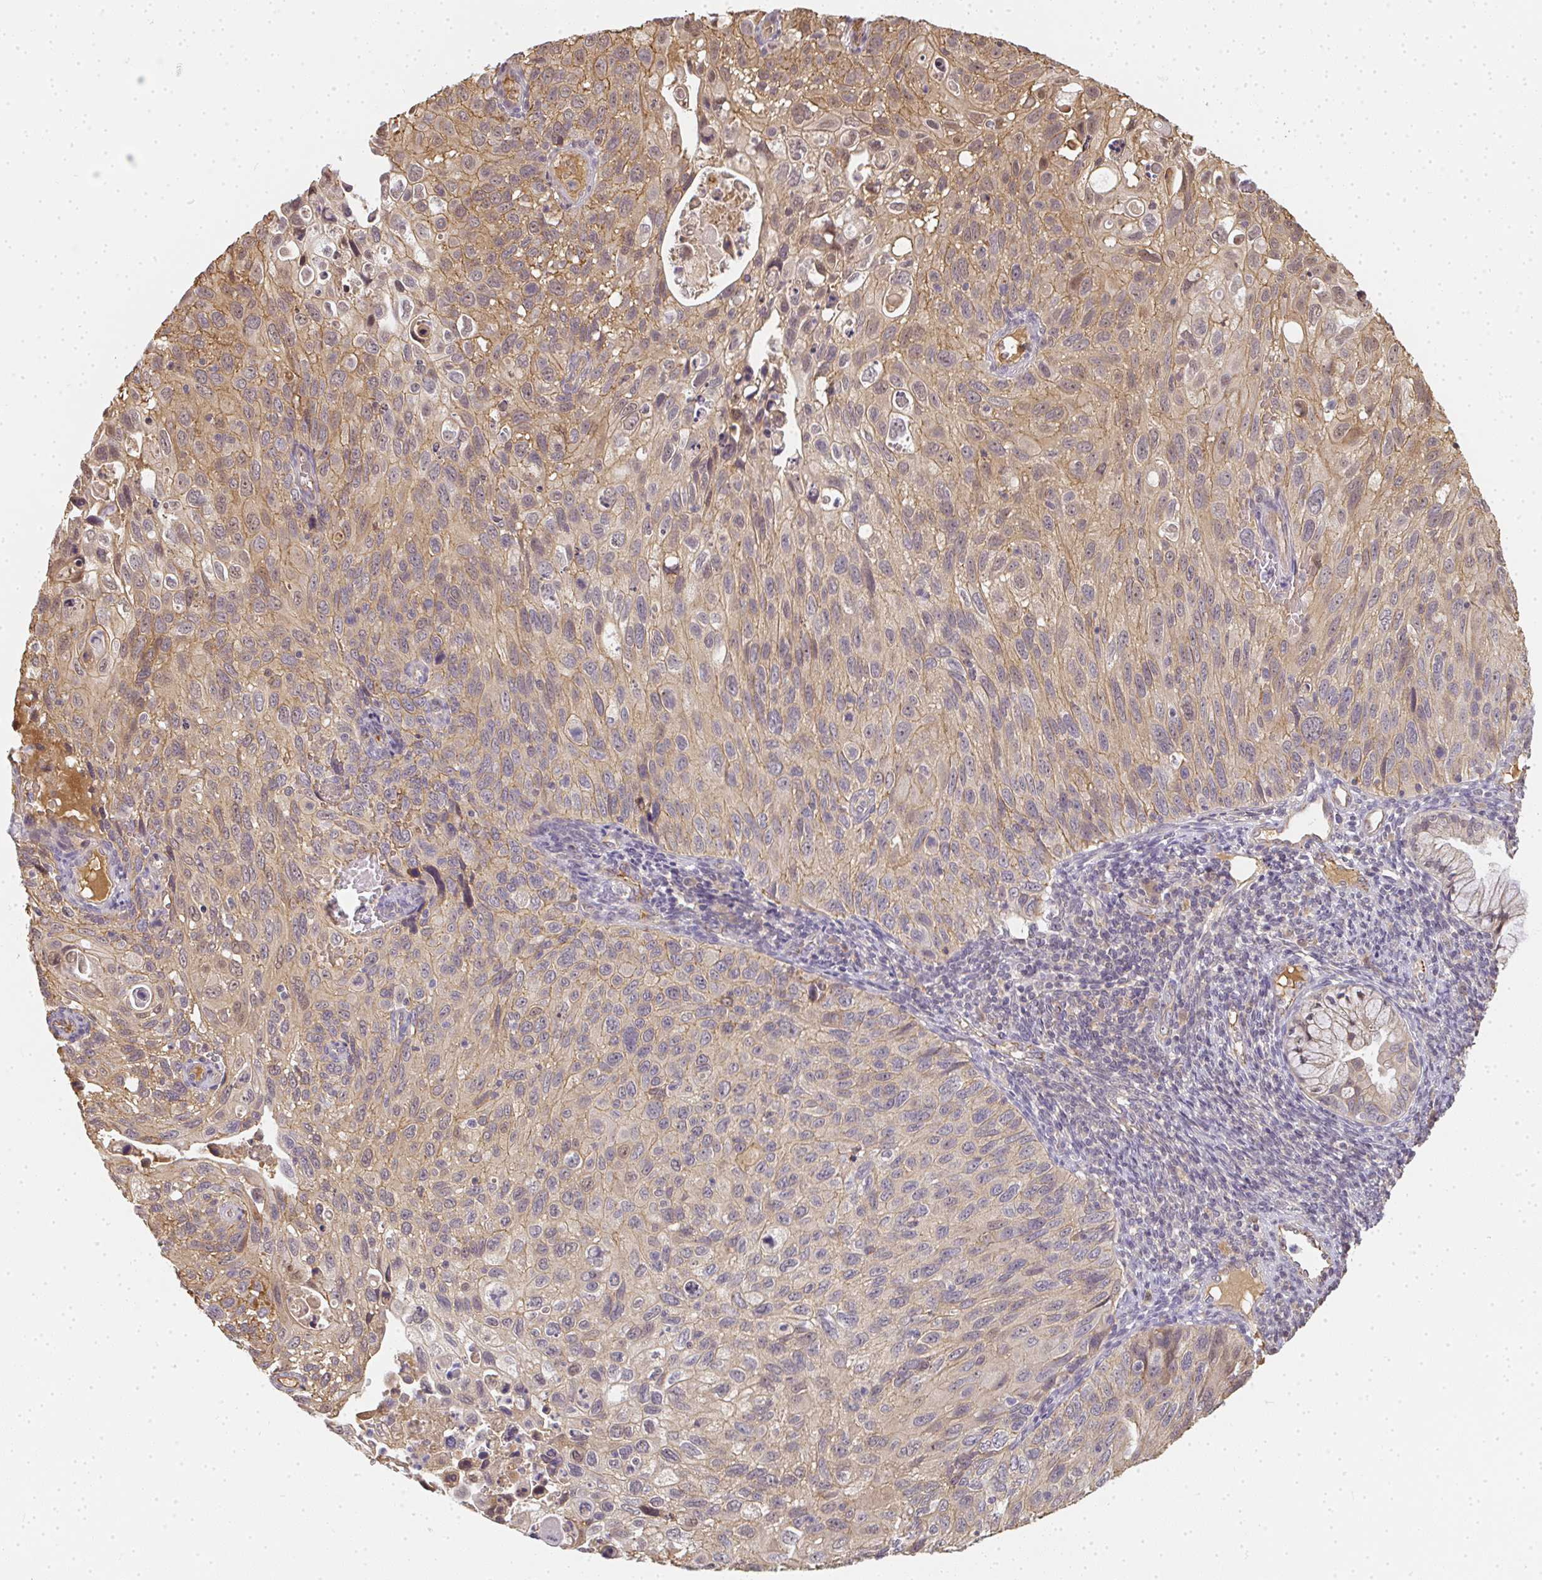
{"staining": {"intensity": "weak", "quantity": ">75%", "location": "cytoplasmic/membranous"}, "tissue": "cervical cancer", "cell_type": "Tumor cells", "image_type": "cancer", "snomed": [{"axis": "morphology", "description": "Squamous cell carcinoma, NOS"}, {"axis": "topography", "description": "Cervix"}], "caption": "Immunohistochemical staining of human cervical cancer (squamous cell carcinoma) shows weak cytoplasmic/membranous protein expression in approximately >75% of tumor cells.", "gene": "SLC35B3", "patient": {"sex": "female", "age": 70}}